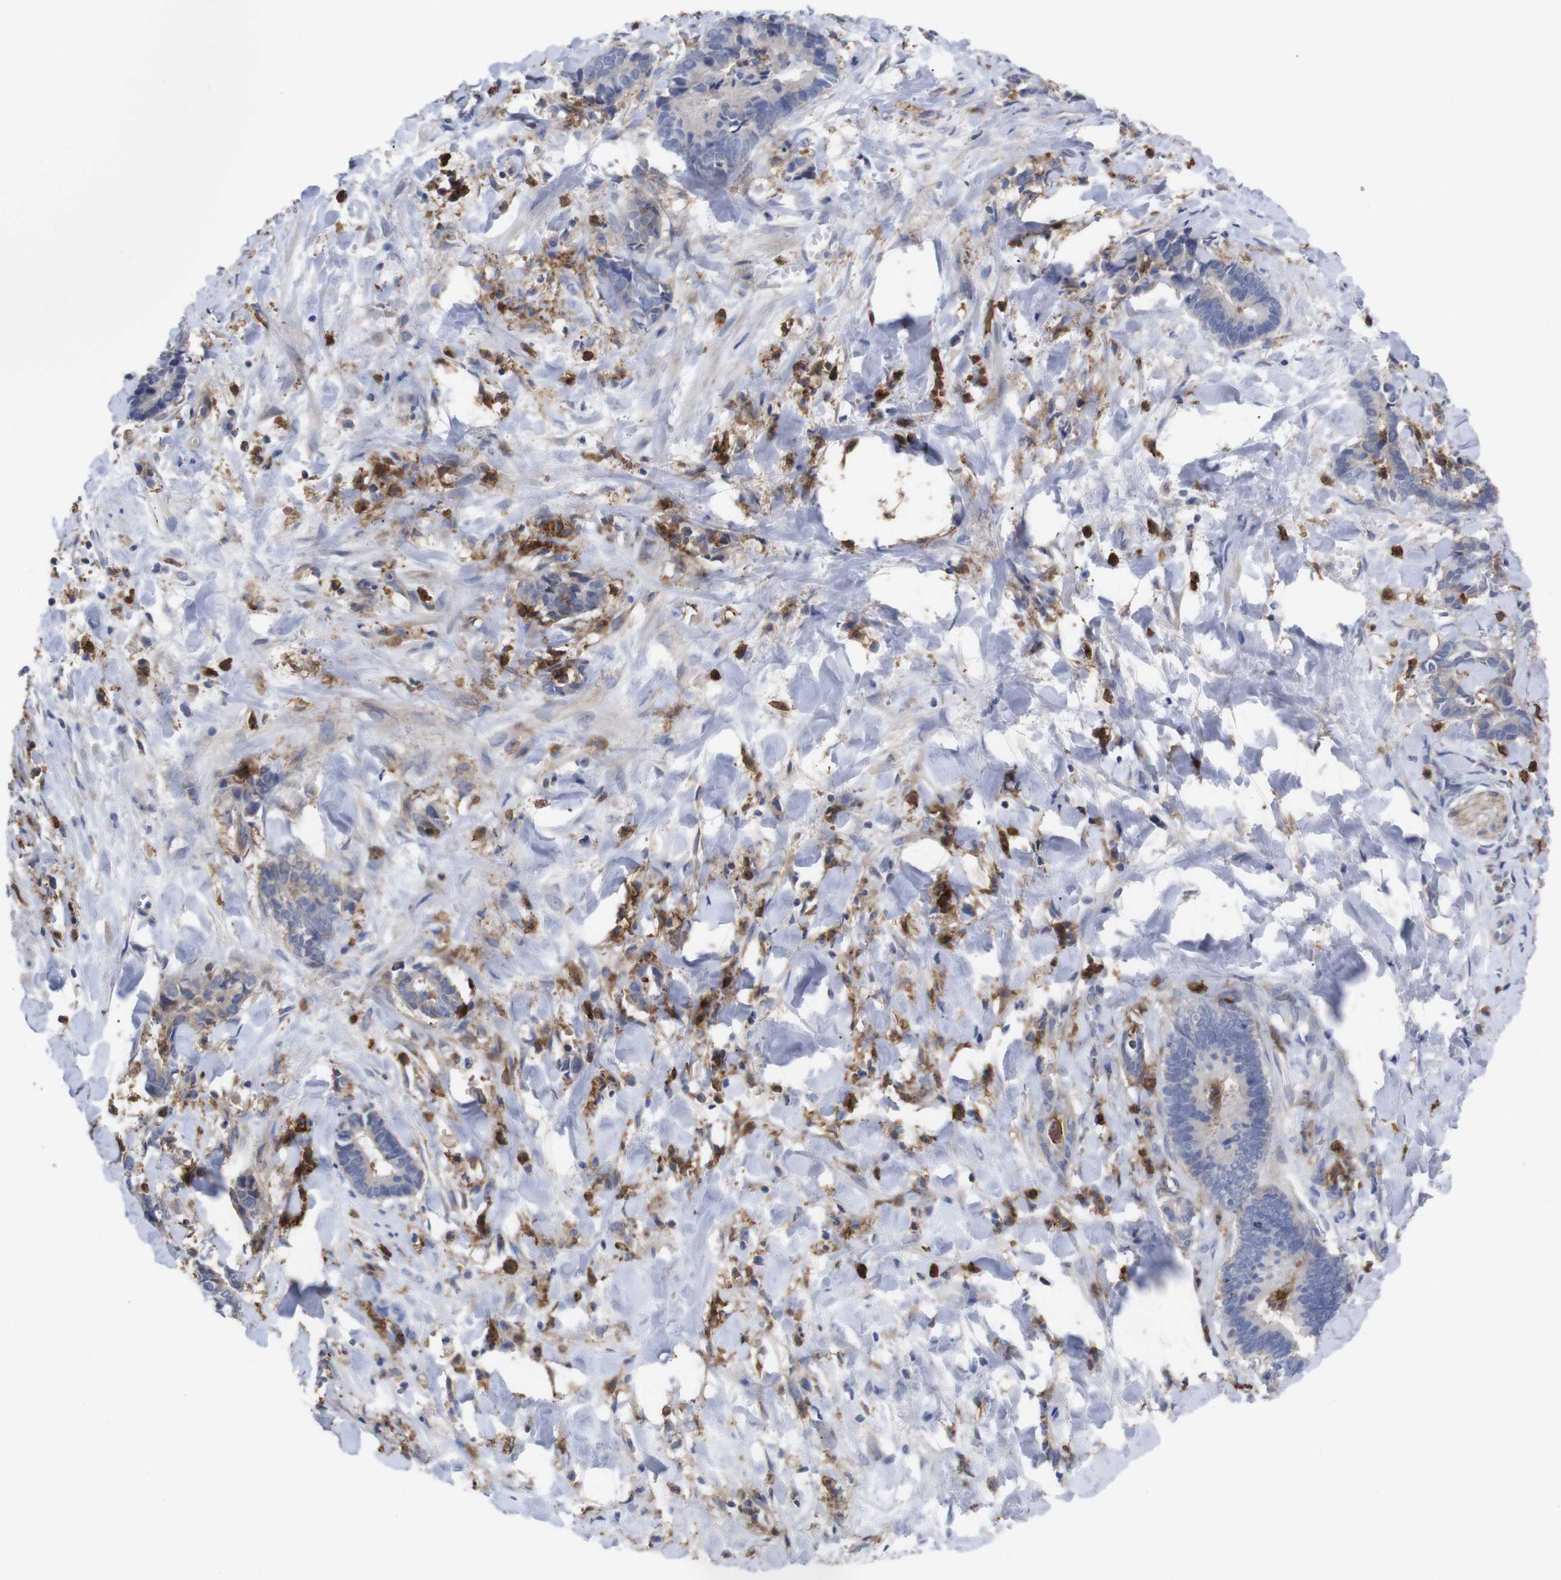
{"staining": {"intensity": "negative", "quantity": "none", "location": "none"}, "tissue": "cervical cancer", "cell_type": "Tumor cells", "image_type": "cancer", "snomed": [{"axis": "morphology", "description": "Adenocarcinoma, NOS"}, {"axis": "topography", "description": "Cervix"}], "caption": "Protein analysis of cervical cancer demonstrates no significant positivity in tumor cells.", "gene": "C5AR1", "patient": {"sex": "female", "age": 44}}